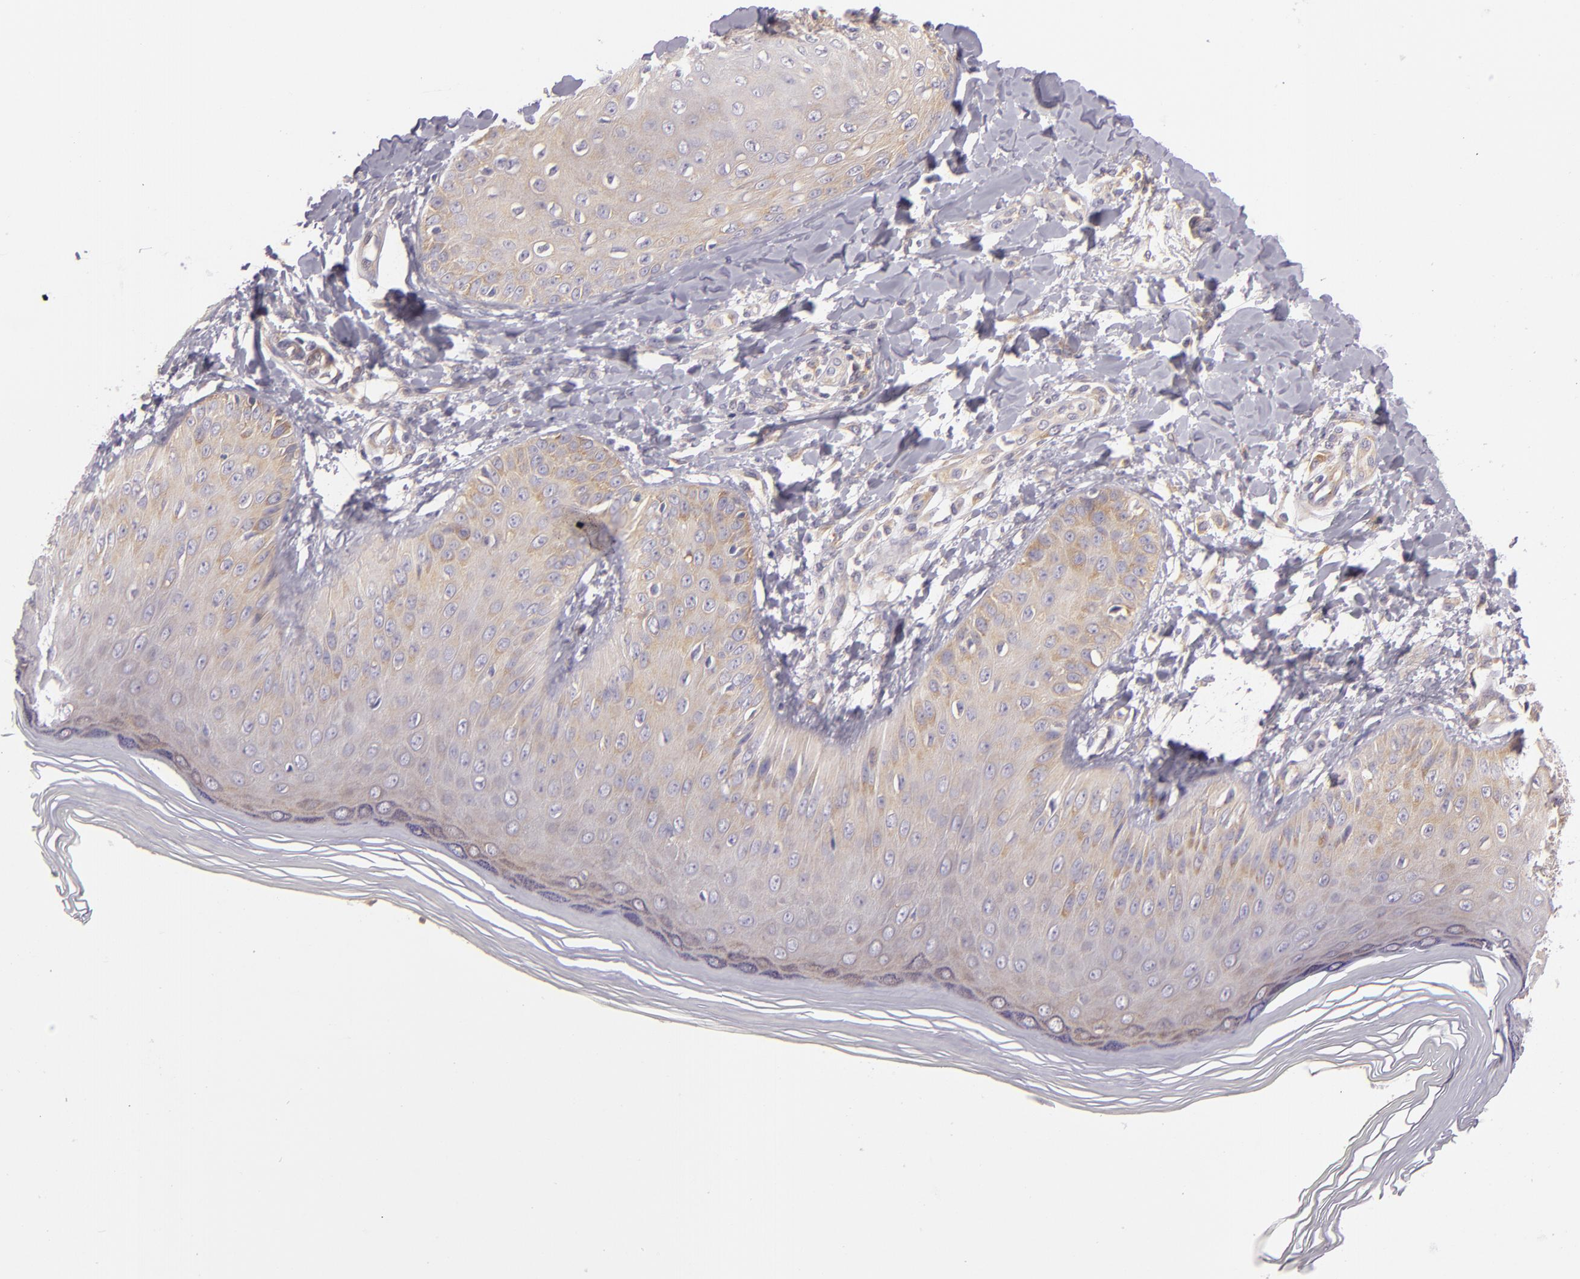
{"staining": {"intensity": "weak", "quantity": "25%-75%", "location": "cytoplasmic/membranous"}, "tissue": "skin", "cell_type": "Epidermal cells", "image_type": "normal", "snomed": [{"axis": "morphology", "description": "Normal tissue, NOS"}, {"axis": "morphology", "description": "Inflammation, NOS"}, {"axis": "topography", "description": "Soft tissue"}, {"axis": "topography", "description": "Anal"}], "caption": "Protein analysis of normal skin exhibits weak cytoplasmic/membranous expression in about 25%-75% of epidermal cells. Nuclei are stained in blue.", "gene": "UPF3B", "patient": {"sex": "female", "age": 15}}